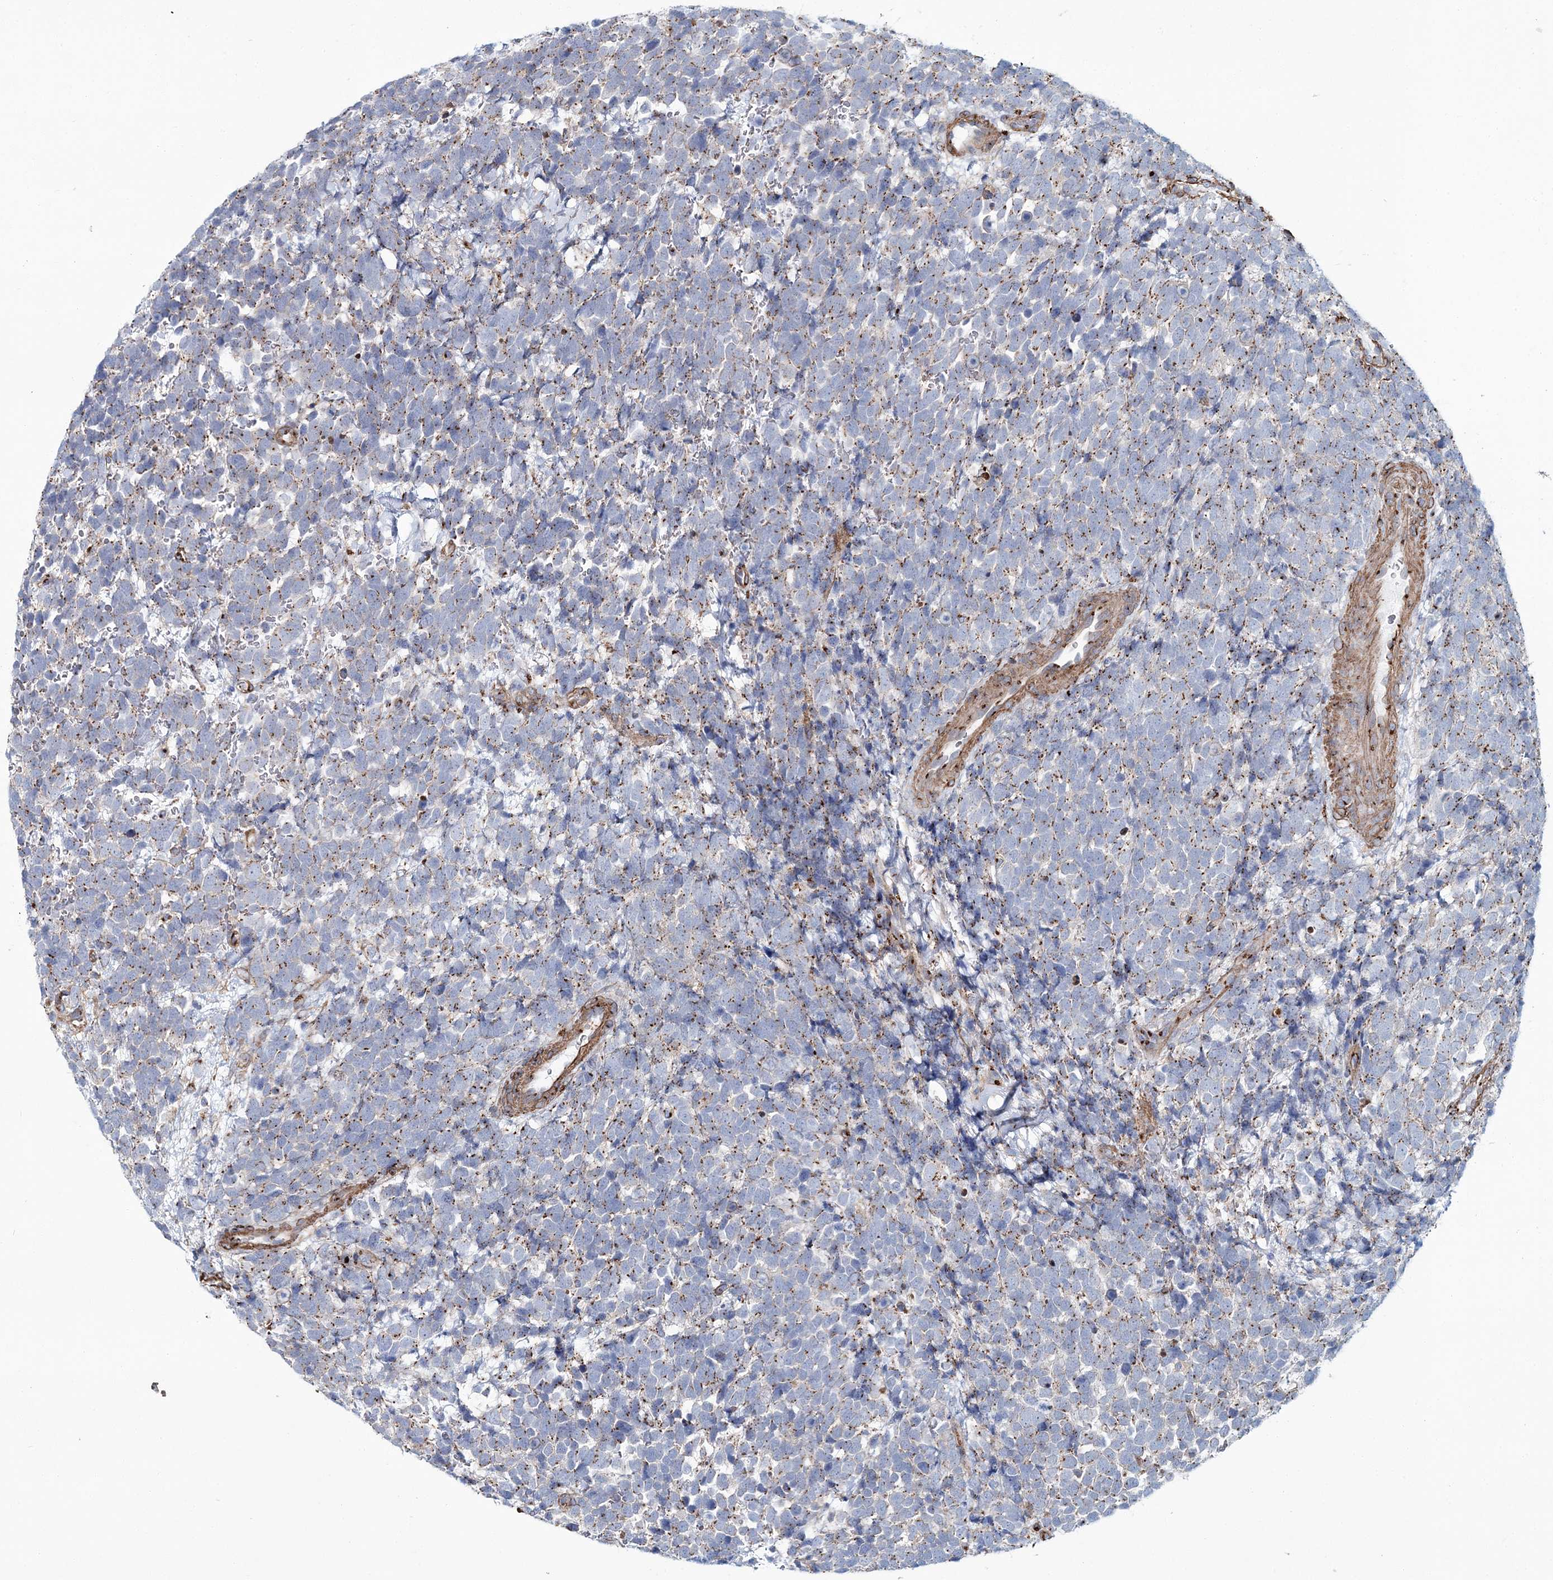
{"staining": {"intensity": "weak", "quantity": ">75%", "location": "cytoplasmic/membranous"}, "tissue": "urothelial cancer", "cell_type": "Tumor cells", "image_type": "cancer", "snomed": [{"axis": "morphology", "description": "Urothelial carcinoma, High grade"}, {"axis": "topography", "description": "Urinary bladder"}], "caption": "An immunohistochemistry (IHC) histopathology image of tumor tissue is shown. Protein staining in brown shows weak cytoplasmic/membranous positivity in high-grade urothelial carcinoma within tumor cells.", "gene": "MAN1A2", "patient": {"sex": "female", "age": 82}}